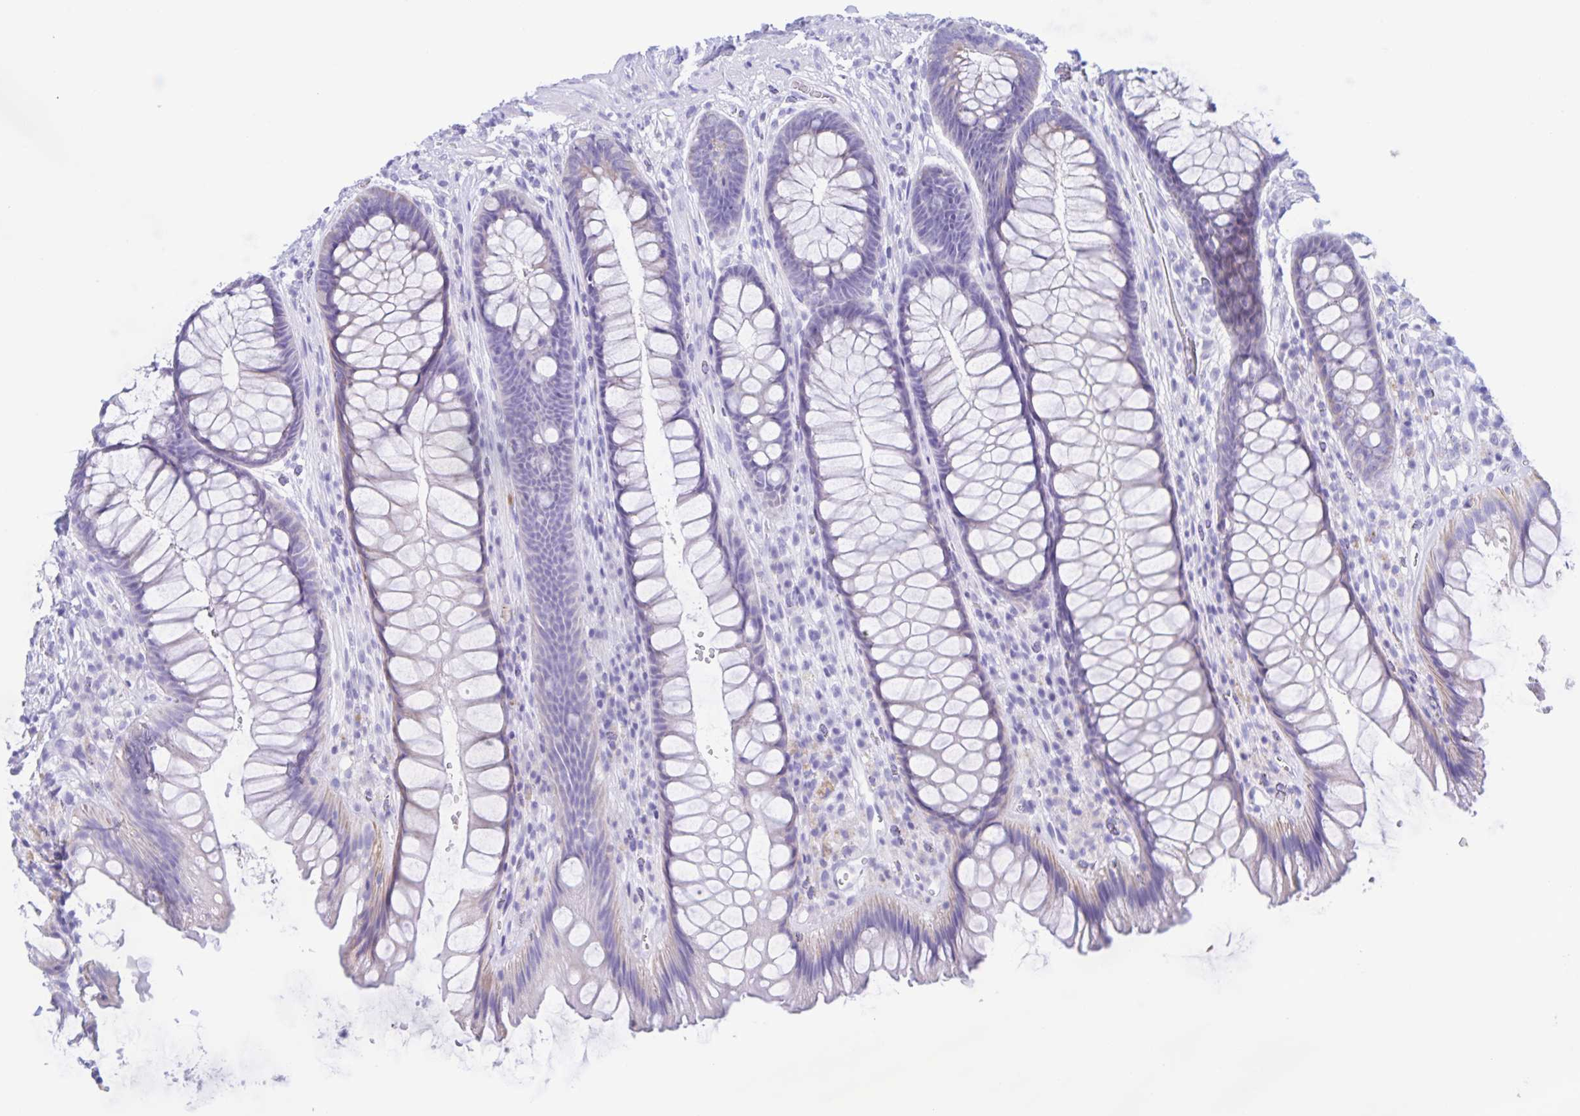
{"staining": {"intensity": "negative", "quantity": "none", "location": "none"}, "tissue": "rectum", "cell_type": "Glandular cells", "image_type": "normal", "snomed": [{"axis": "morphology", "description": "Normal tissue, NOS"}, {"axis": "topography", "description": "Rectum"}], "caption": "High magnification brightfield microscopy of unremarkable rectum stained with DAB (brown) and counterstained with hematoxylin (blue): glandular cells show no significant positivity.", "gene": "CATSPER4", "patient": {"sex": "male", "age": 53}}